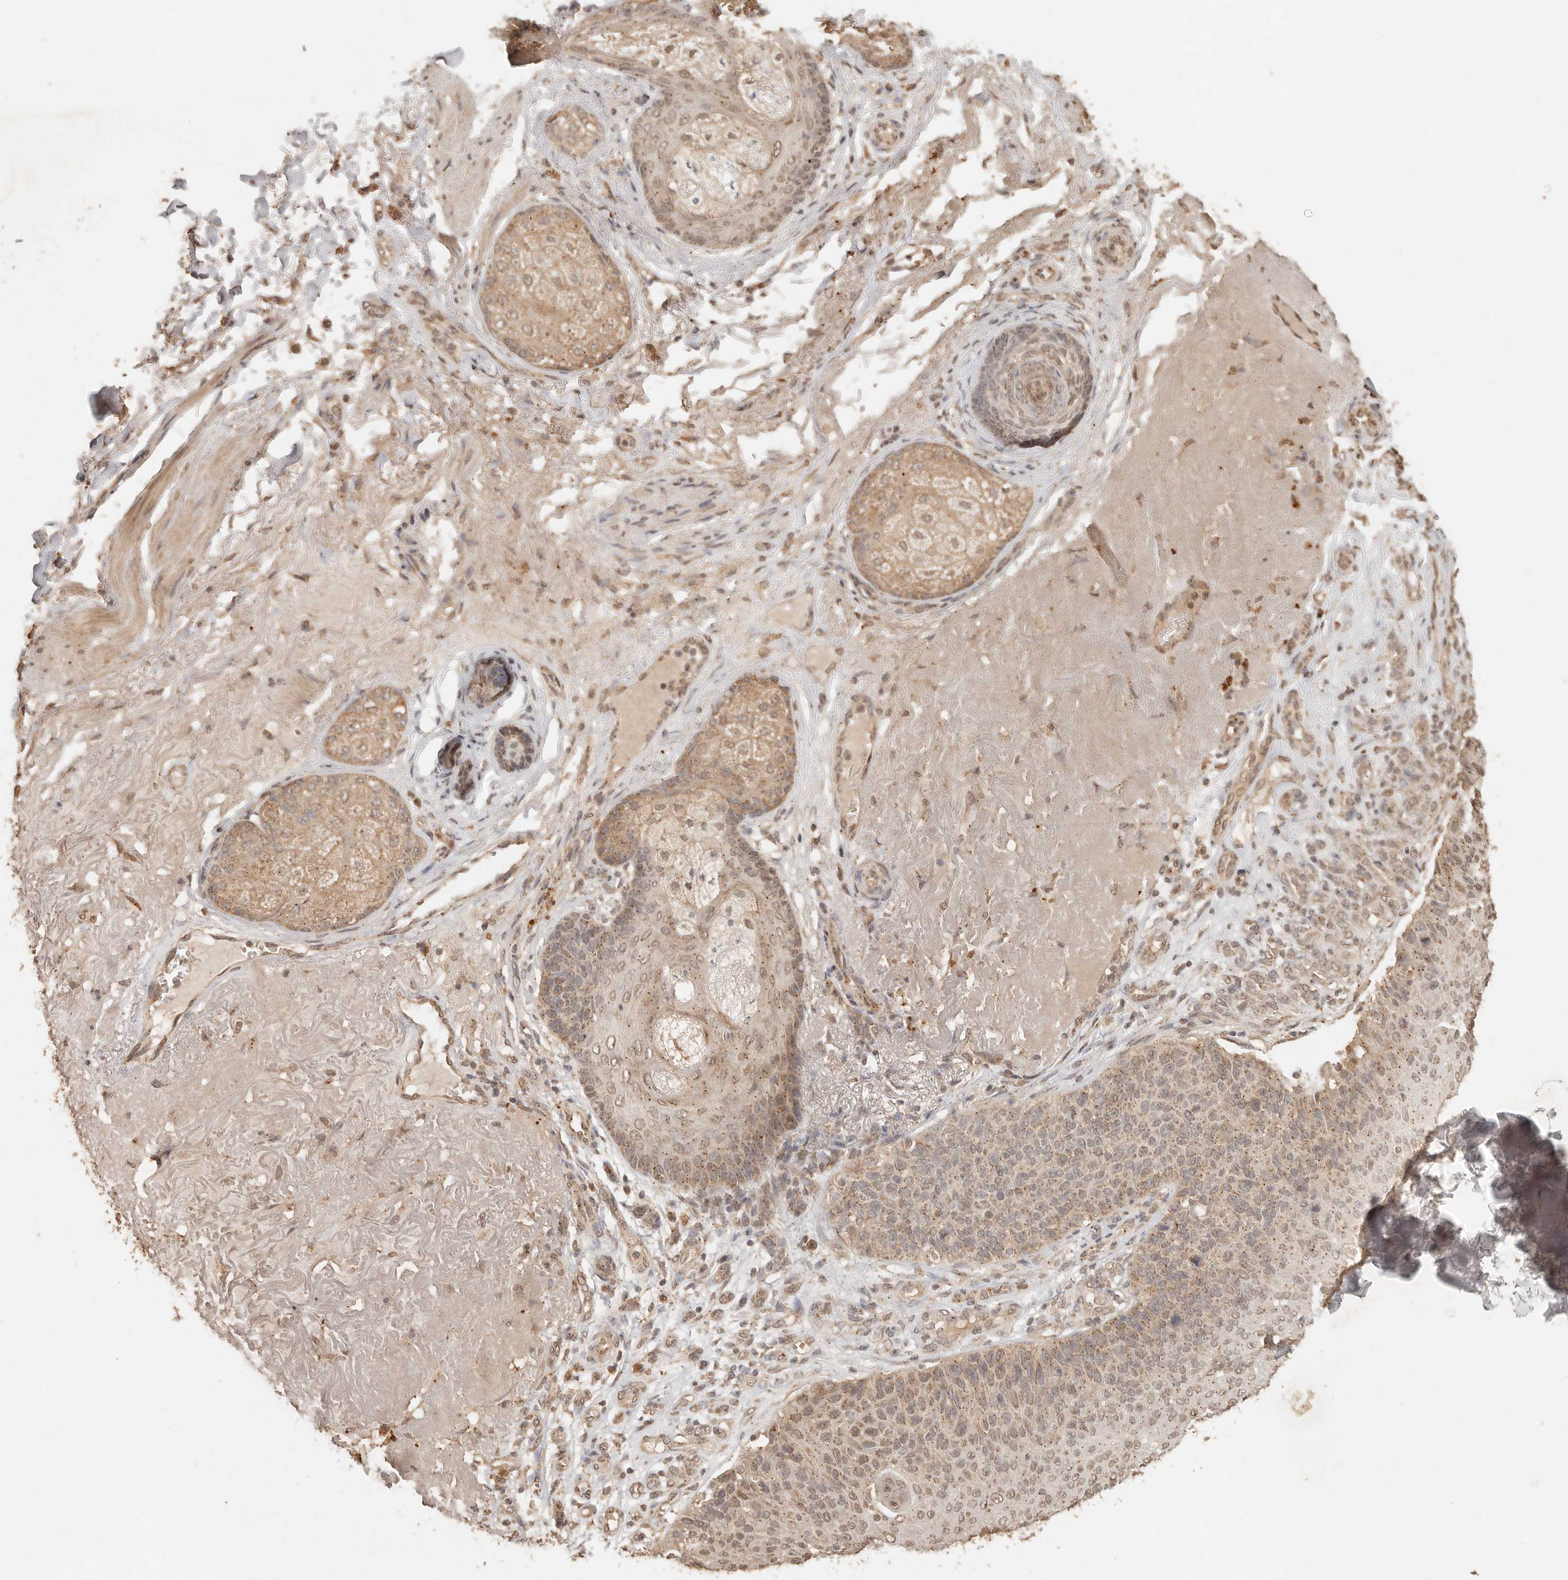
{"staining": {"intensity": "moderate", "quantity": "25%-75%", "location": "cytoplasmic/membranous"}, "tissue": "skin cancer", "cell_type": "Tumor cells", "image_type": "cancer", "snomed": [{"axis": "morphology", "description": "Squamous cell carcinoma, NOS"}, {"axis": "topography", "description": "Skin"}], "caption": "Tumor cells reveal medium levels of moderate cytoplasmic/membranous positivity in about 25%-75% of cells in human skin cancer (squamous cell carcinoma).", "gene": "LMO4", "patient": {"sex": "female", "age": 88}}